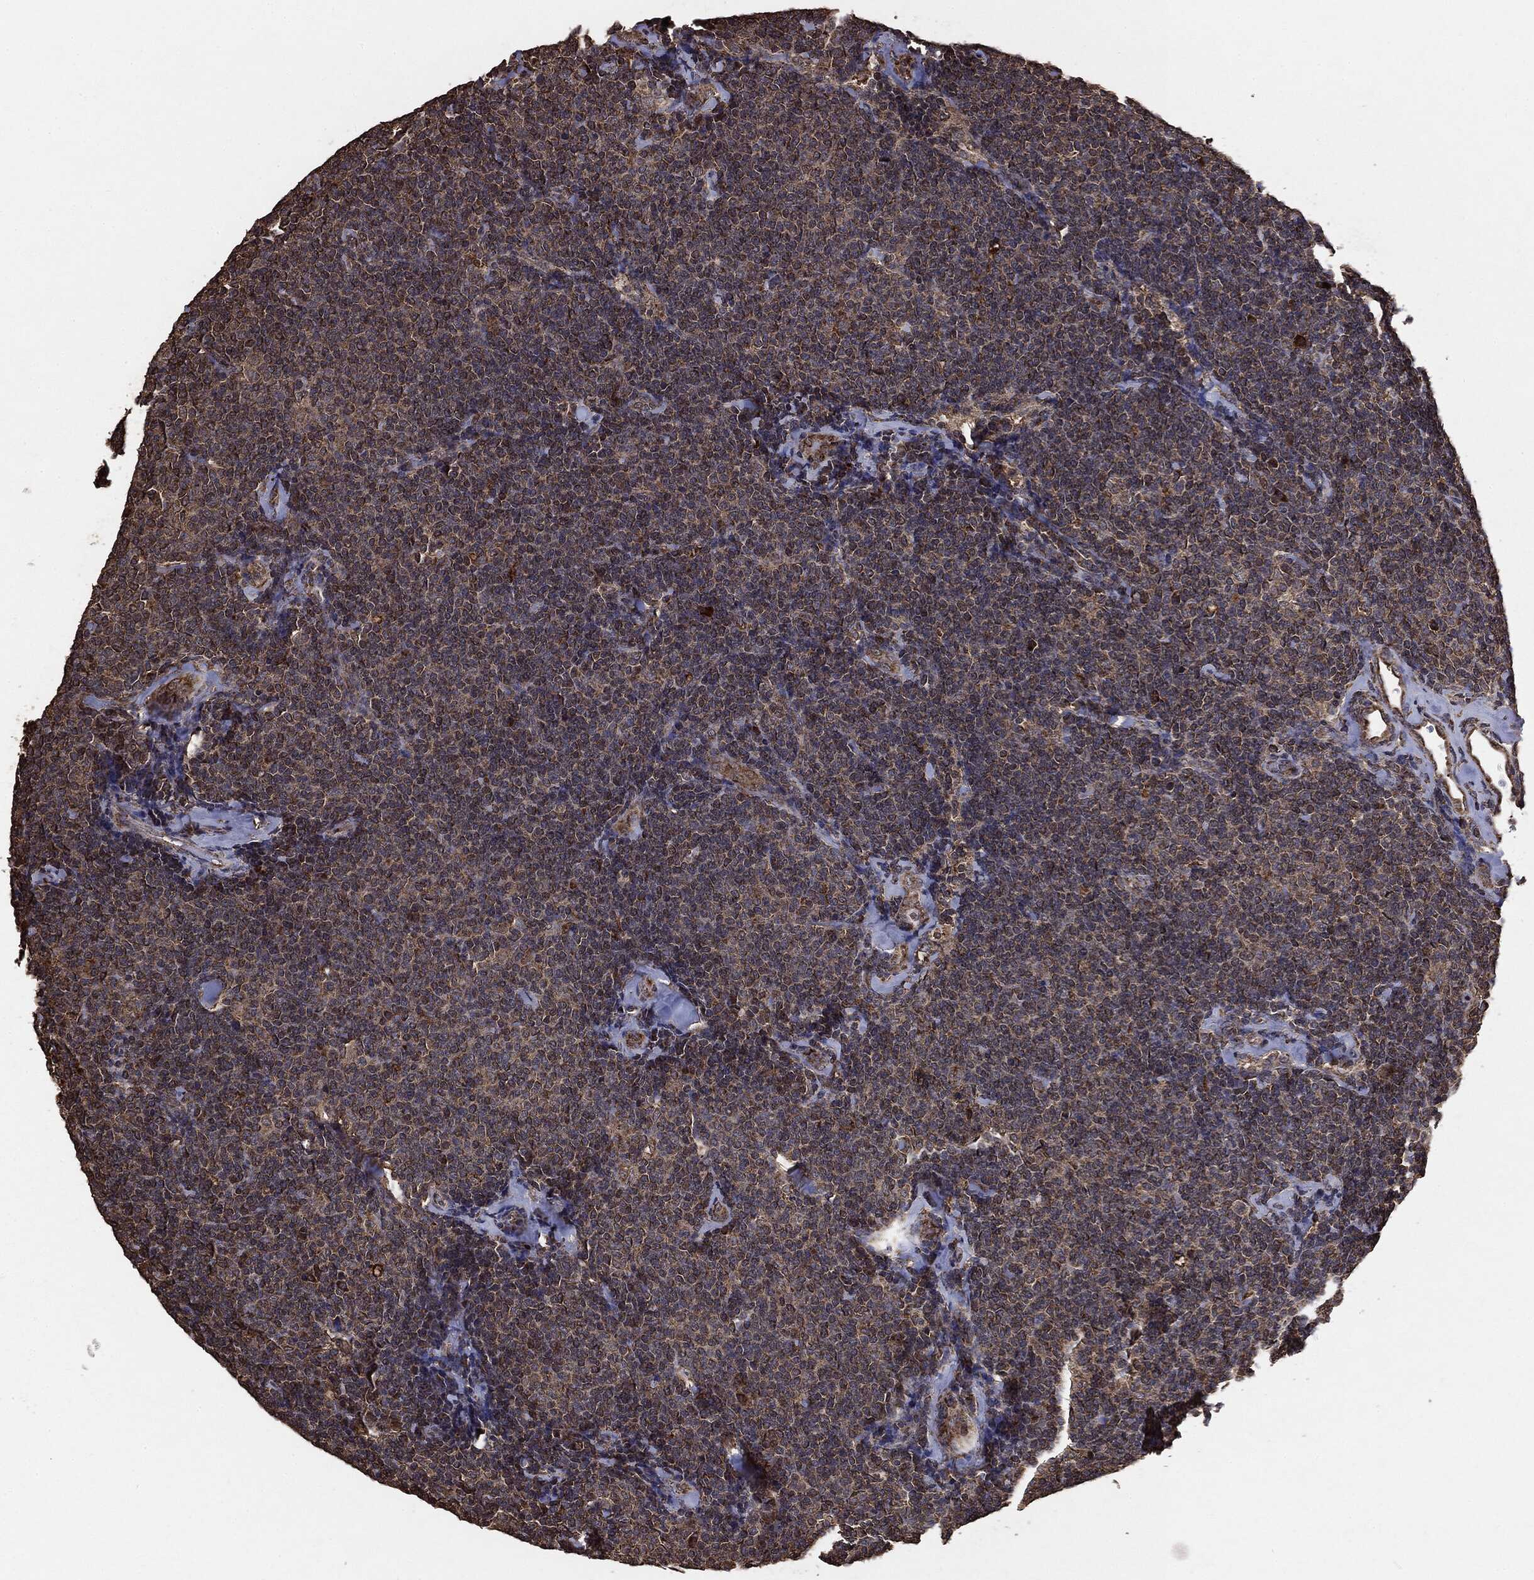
{"staining": {"intensity": "moderate", "quantity": ">75%", "location": "cytoplasmic/membranous"}, "tissue": "lymphoma", "cell_type": "Tumor cells", "image_type": "cancer", "snomed": [{"axis": "morphology", "description": "Malignant lymphoma, non-Hodgkin's type, Low grade"}, {"axis": "topography", "description": "Lymph node"}], "caption": "Immunohistochemical staining of human malignant lymphoma, non-Hodgkin's type (low-grade) shows medium levels of moderate cytoplasmic/membranous protein expression in approximately >75% of tumor cells. Using DAB (brown) and hematoxylin (blue) stains, captured at high magnification using brightfield microscopy.", "gene": "MTOR", "patient": {"sex": "female", "age": 56}}